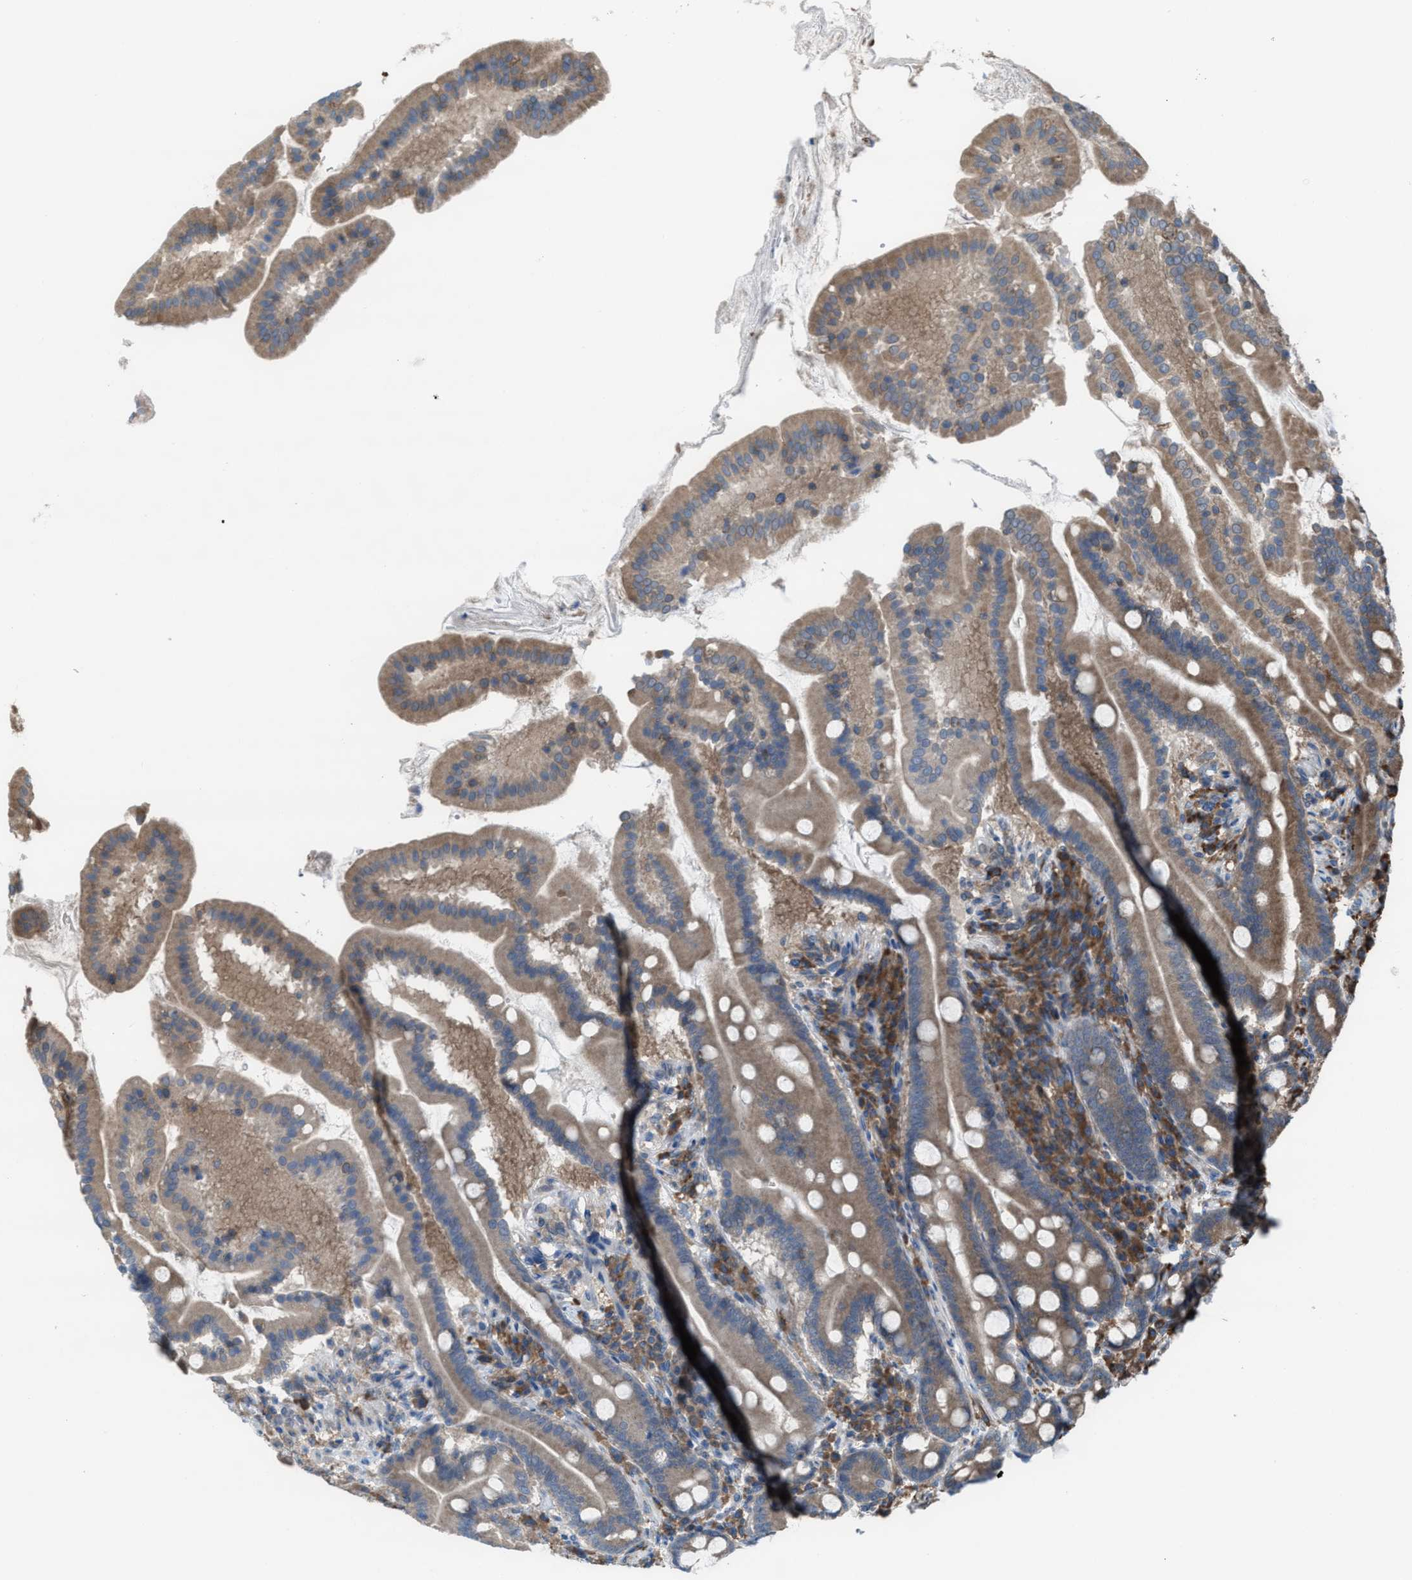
{"staining": {"intensity": "moderate", "quantity": ">75%", "location": "cytoplasmic/membranous"}, "tissue": "duodenum", "cell_type": "Glandular cells", "image_type": "normal", "snomed": [{"axis": "morphology", "description": "Normal tissue, NOS"}, {"axis": "topography", "description": "Duodenum"}], "caption": "DAB (3,3'-diaminobenzidine) immunohistochemical staining of benign duodenum reveals moderate cytoplasmic/membranous protein staining in approximately >75% of glandular cells. (brown staining indicates protein expression, while blue staining denotes nuclei).", "gene": "PLAA", "patient": {"sex": "male", "age": 50}}